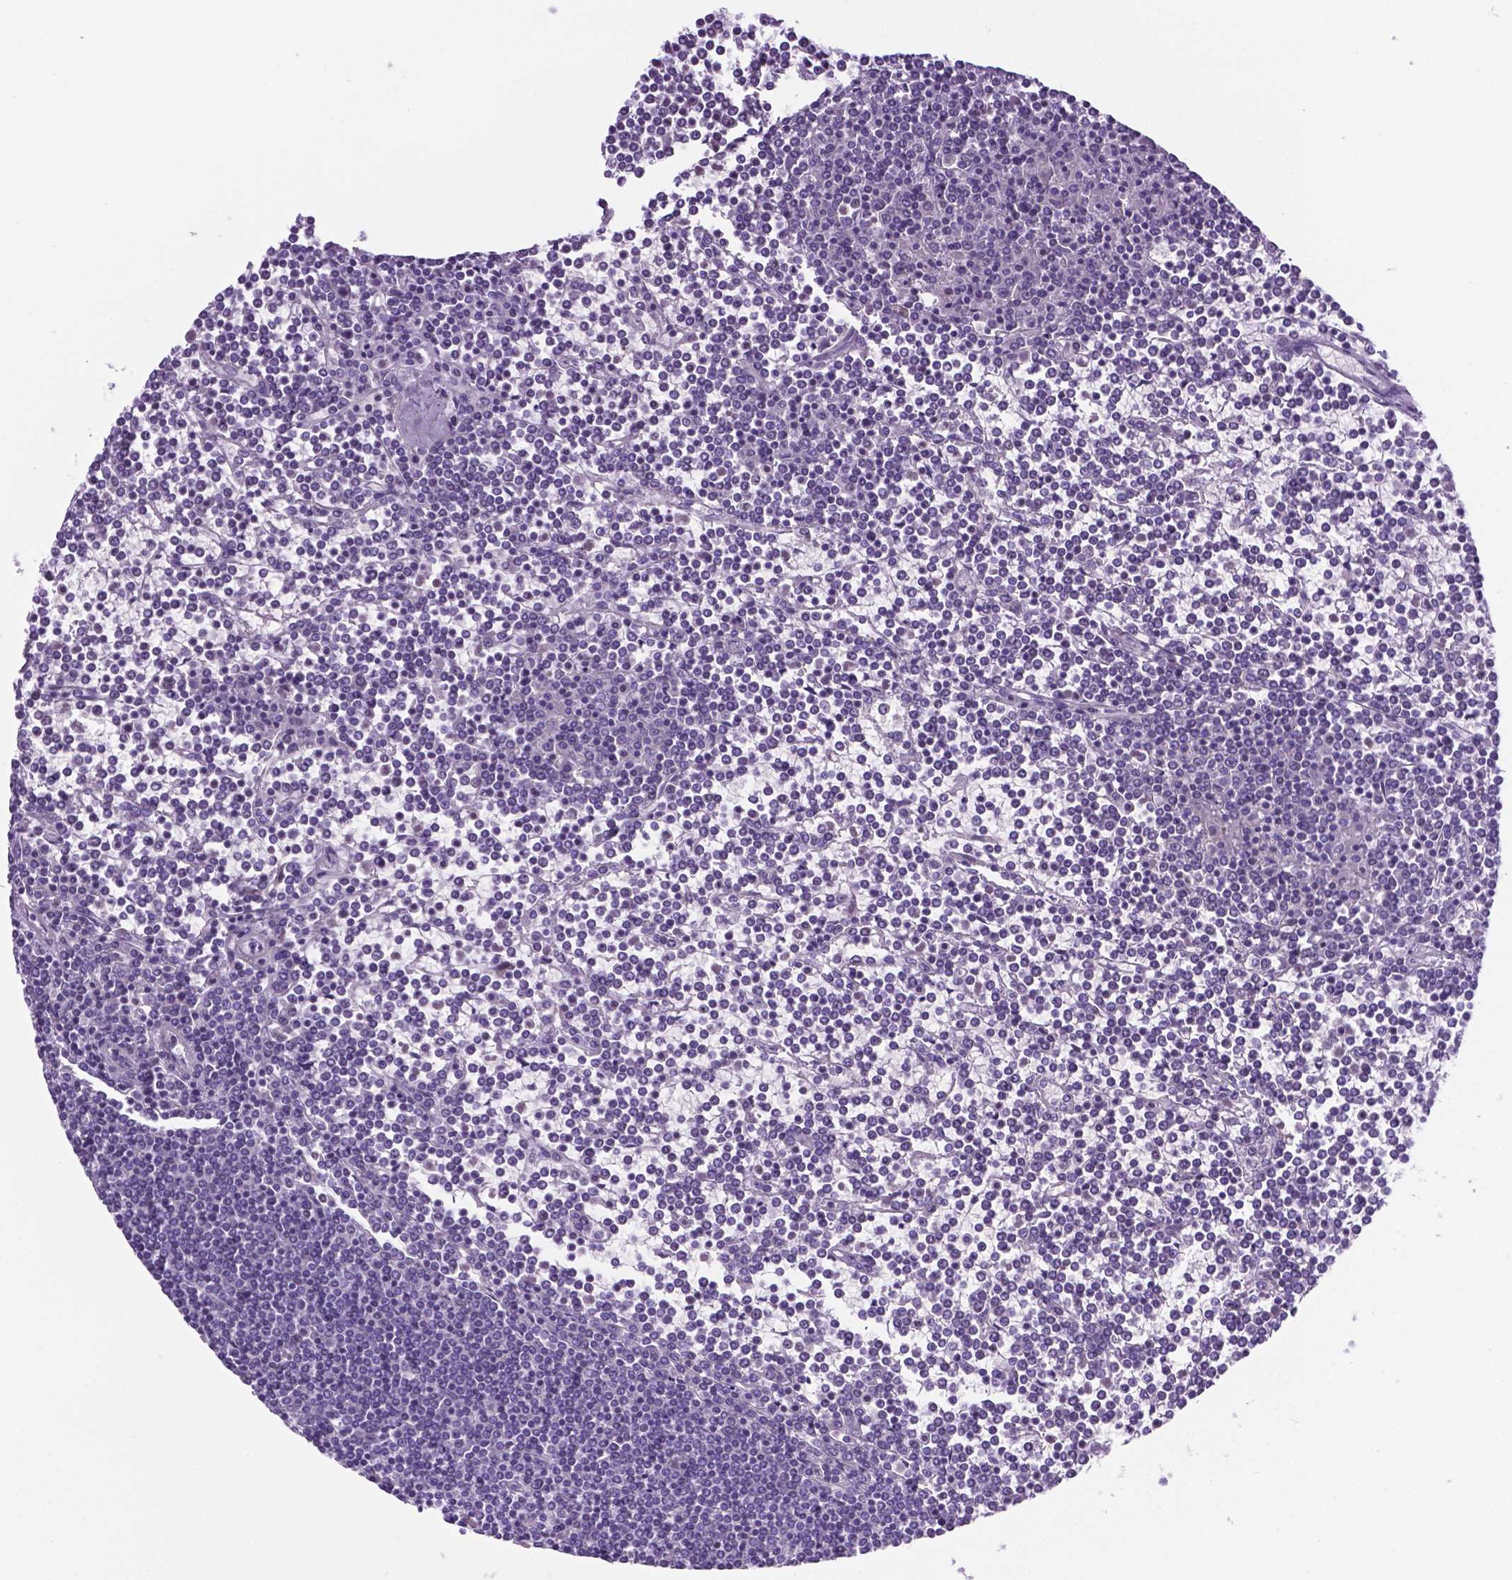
{"staining": {"intensity": "negative", "quantity": "none", "location": "none"}, "tissue": "lymphoma", "cell_type": "Tumor cells", "image_type": "cancer", "snomed": [{"axis": "morphology", "description": "Malignant lymphoma, non-Hodgkin's type, Low grade"}, {"axis": "topography", "description": "Spleen"}], "caption": "A histopathology image of human lymphoma is negative for staining in tumor cells. The staining is performed using DAB brown chromogen with nuclei counter-stained in using hematoxylin.", "gene": "C17orf107", "patient": {"sex": "female", "age": 19}}